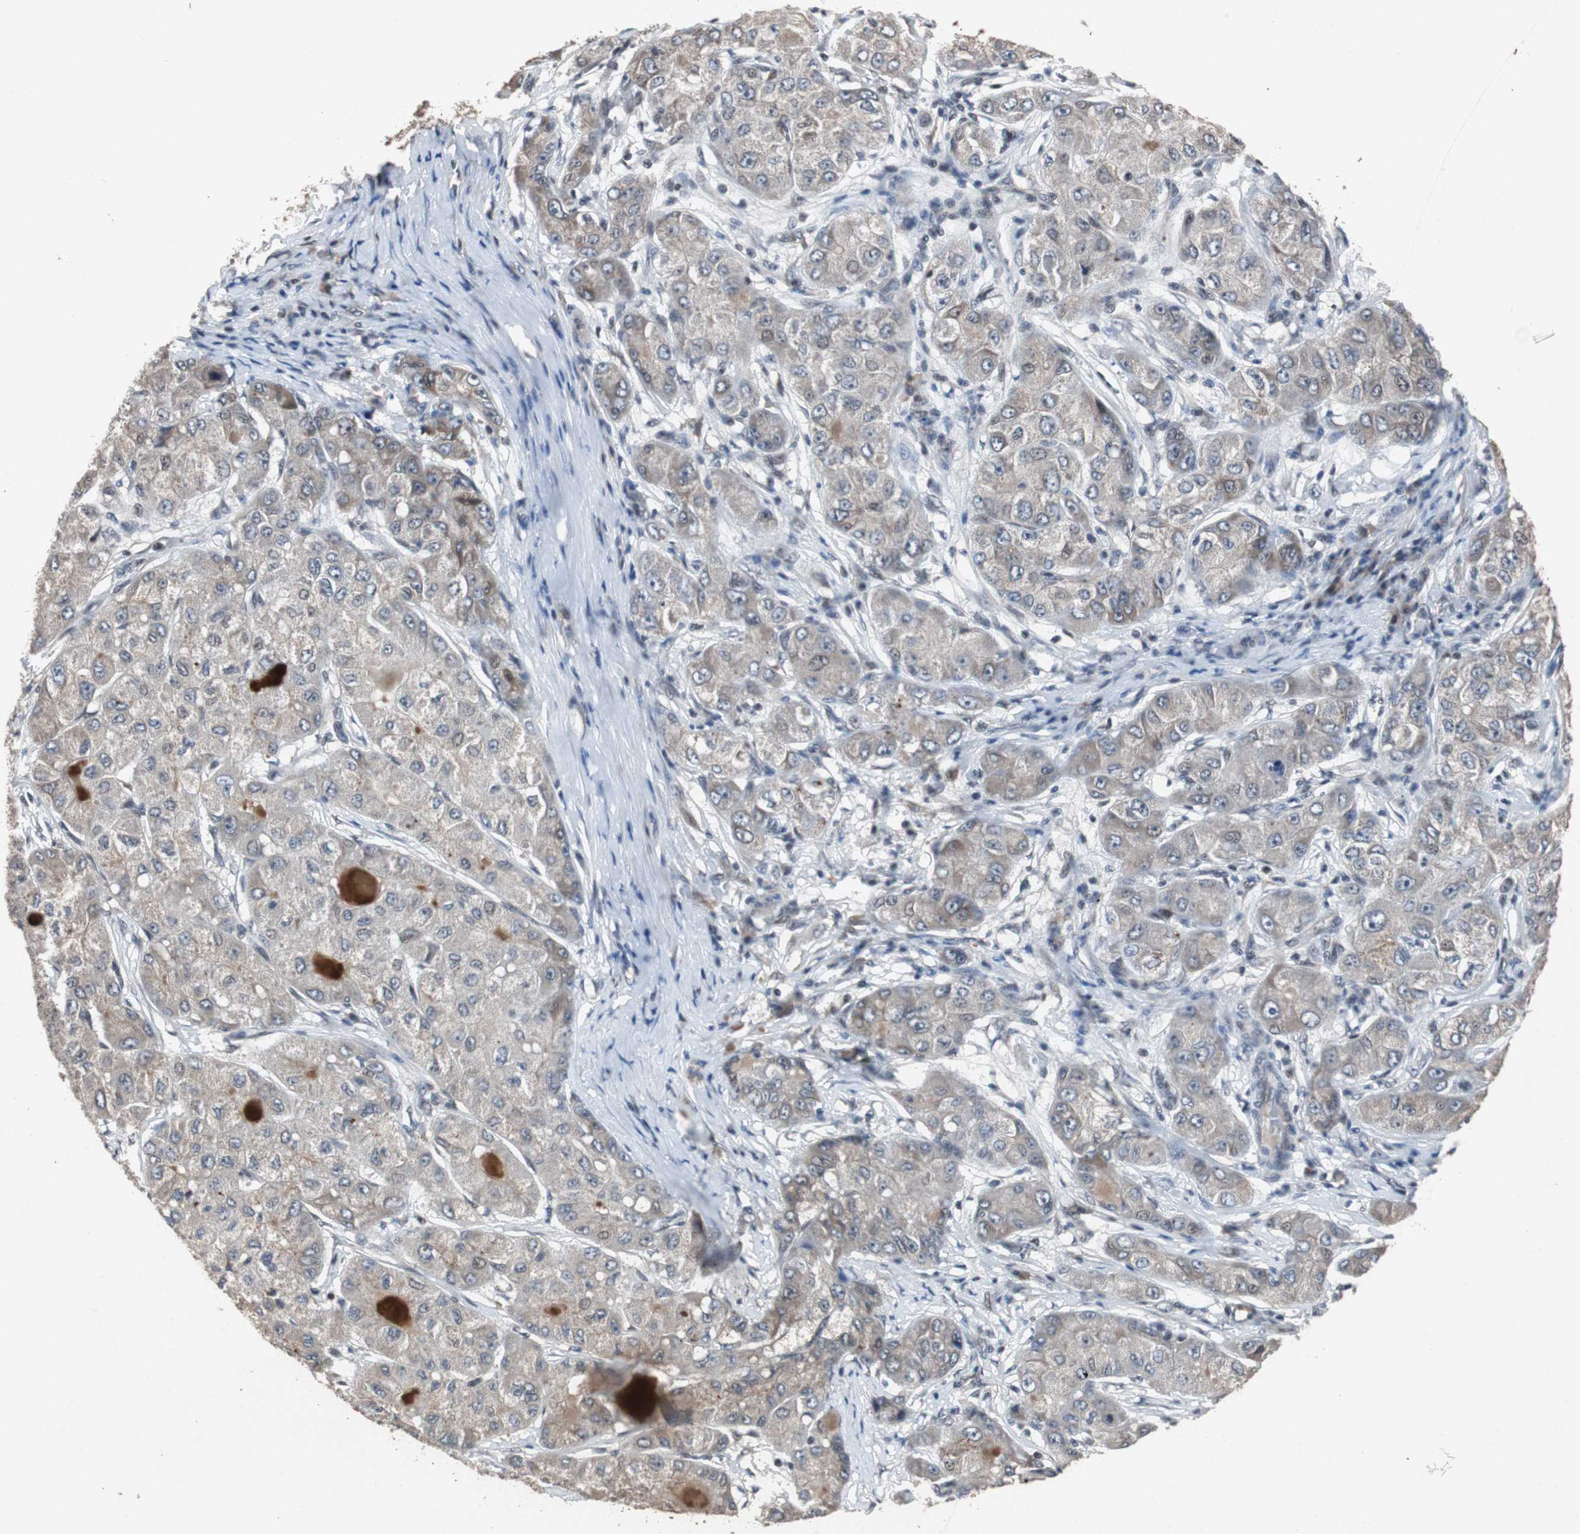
{"staining": {"intensity": "moderate", "quantity": "<25%", "location": "cytoplasmic/membranous"}, "tissue": "liver cancer", "cell_type": "Tumor cells", "image_type": "cancer", "snomed": [{"axis": "morphology", "description": "Carcinoma, Hepatocellular, NOS"}, {"axis": "topography", "description": "Liver"}], "caption": "Moderate cytoplasmic/membranous expression for a protein is identified in about <25% of tumor cells of liver cancer (hepatocellular carcinoma) using immunohistochemistry (IHC).", "gene": "TP63", "patient": {"sex": "male", "age": 80}}